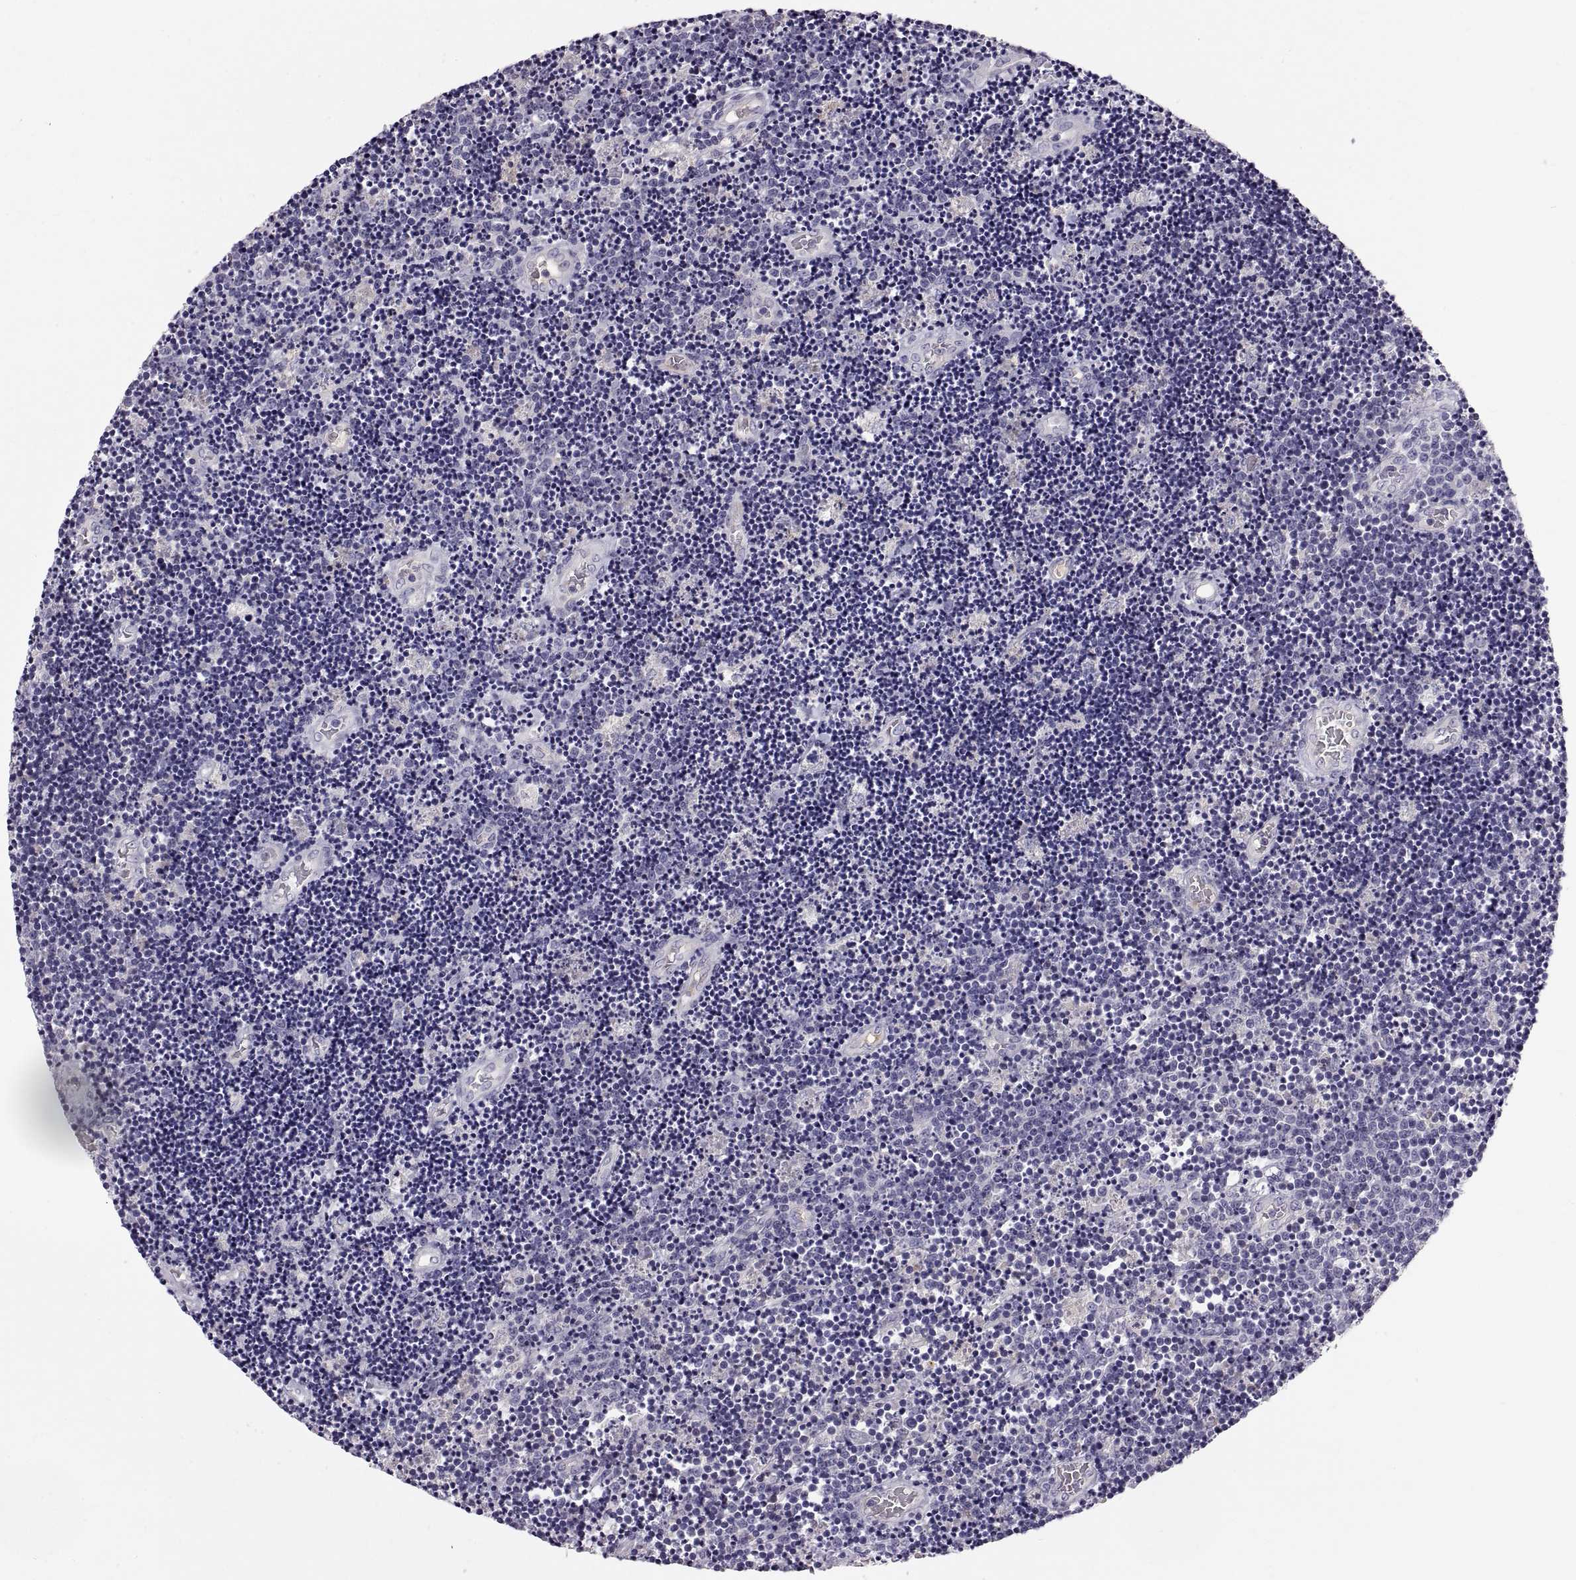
{"staining": {"intensity": "negative", "quantity": "none", "location": "none"}, "tissue": "lymphoma", "cell_type": "Tumor cells", "image_type": "cancer", "snomed": [{"axis": "morphology", "description": "Malignant lymphoma, non-Hodgkin's type, Low grade"}, {"axis": "topography", "description": "Brain"}], "caption": "This is an IHC micrograph of low-grade malignant lymphoma, non-Hodgkin's type. There is no staining in tumor cells.", "gene": "ADAM32", "patient": {"sex": "female", "age": 66}}